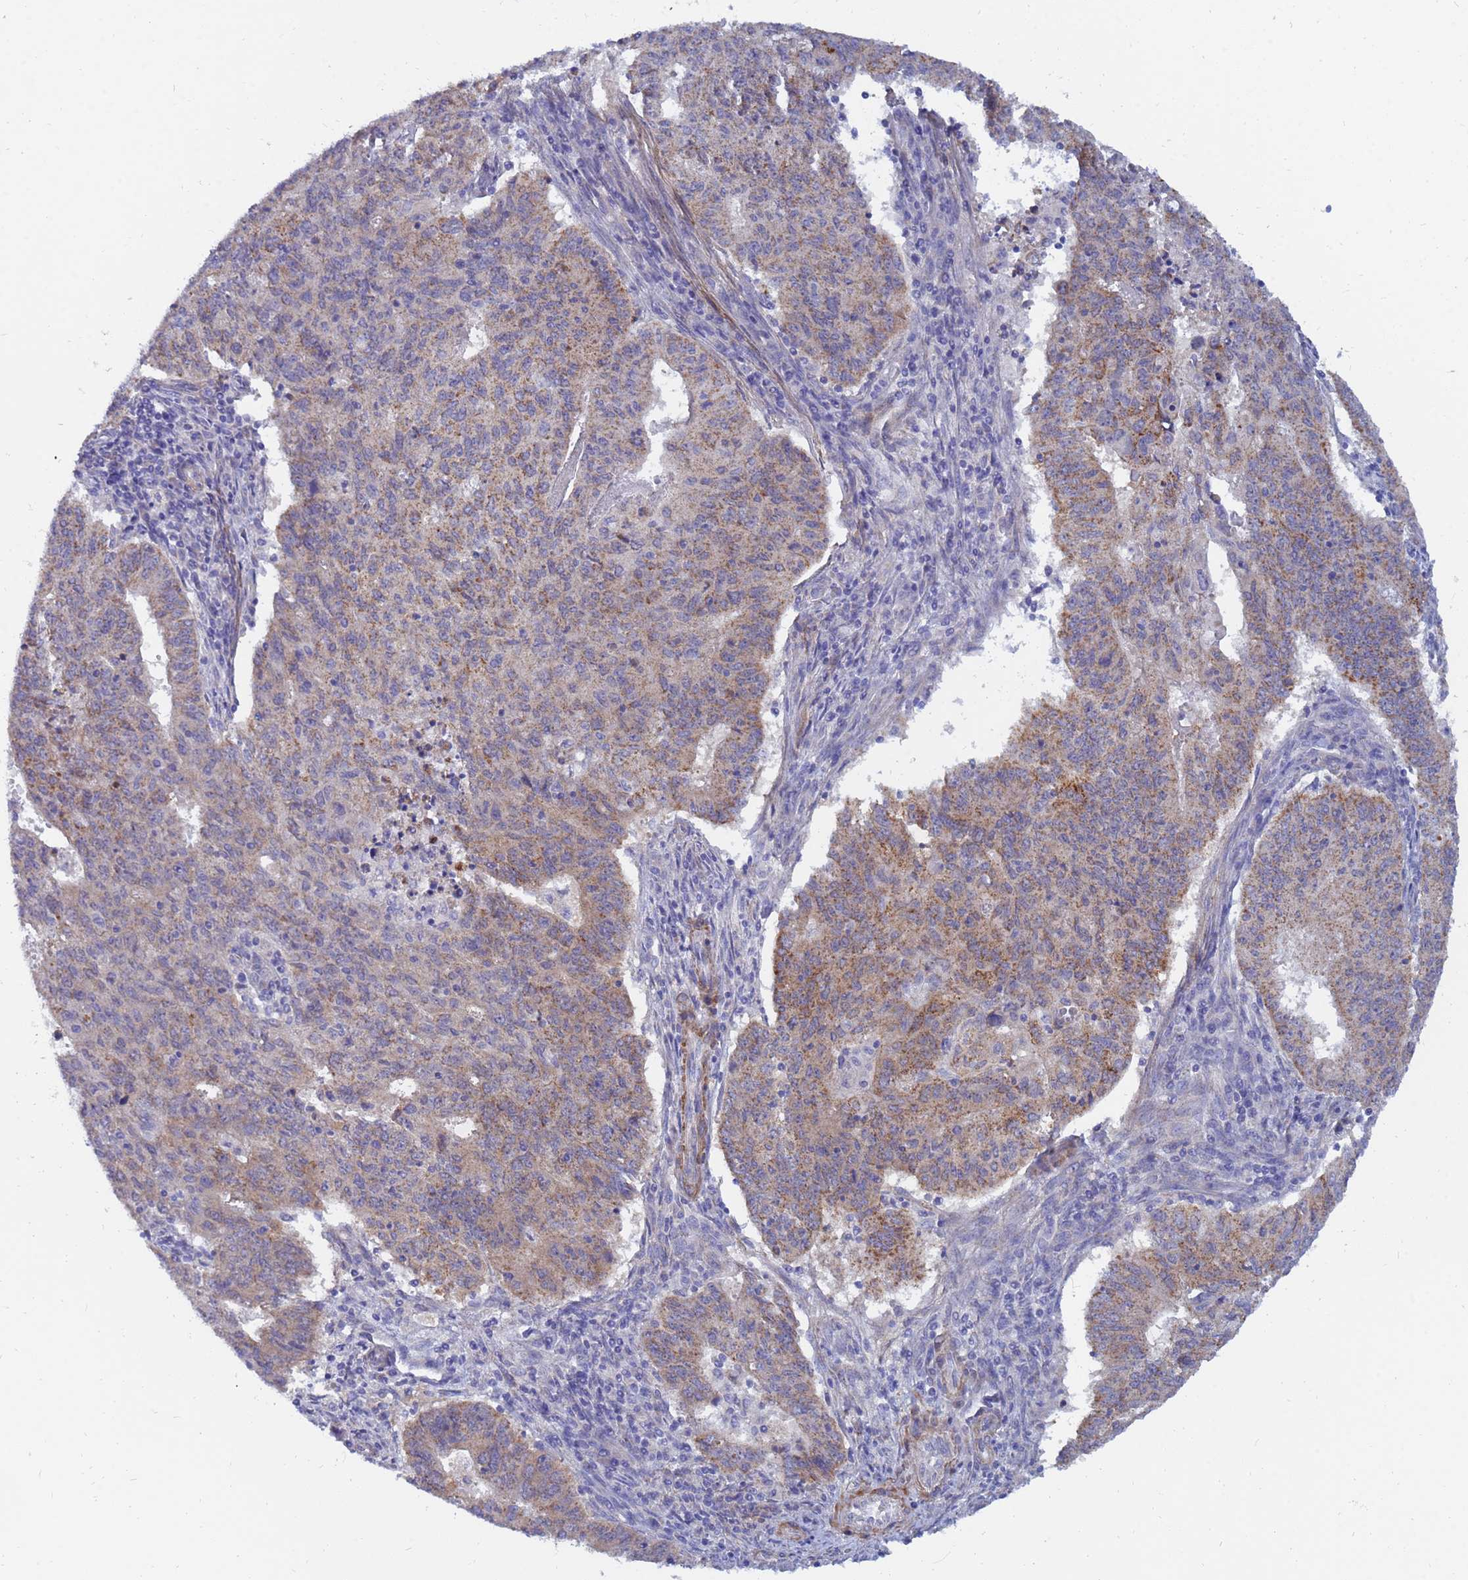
{"staining": {"intensity": "moderate", "quantity": "25%-75%", "location": "cytoplasmic/membranous"}, "tissue": "endometrial cancer", "cell_type": "Tumor cells", "image_type": "cancer", "snomed": [{"axis": "morphology", "description": "Adenocarcinoma, NOS"}, {"axis": "topography", "description": "Endometrium"}], "caption": "Immunohistochemical staining of endometrial cancer (adenocarcinoma) exhibits medium levels of moderate cytoplasmic/membranous protein expression in about 25%-75% of tumor cells.", "gene": "SDR39U1", "patient": {"sex": "female", "age": 59}}